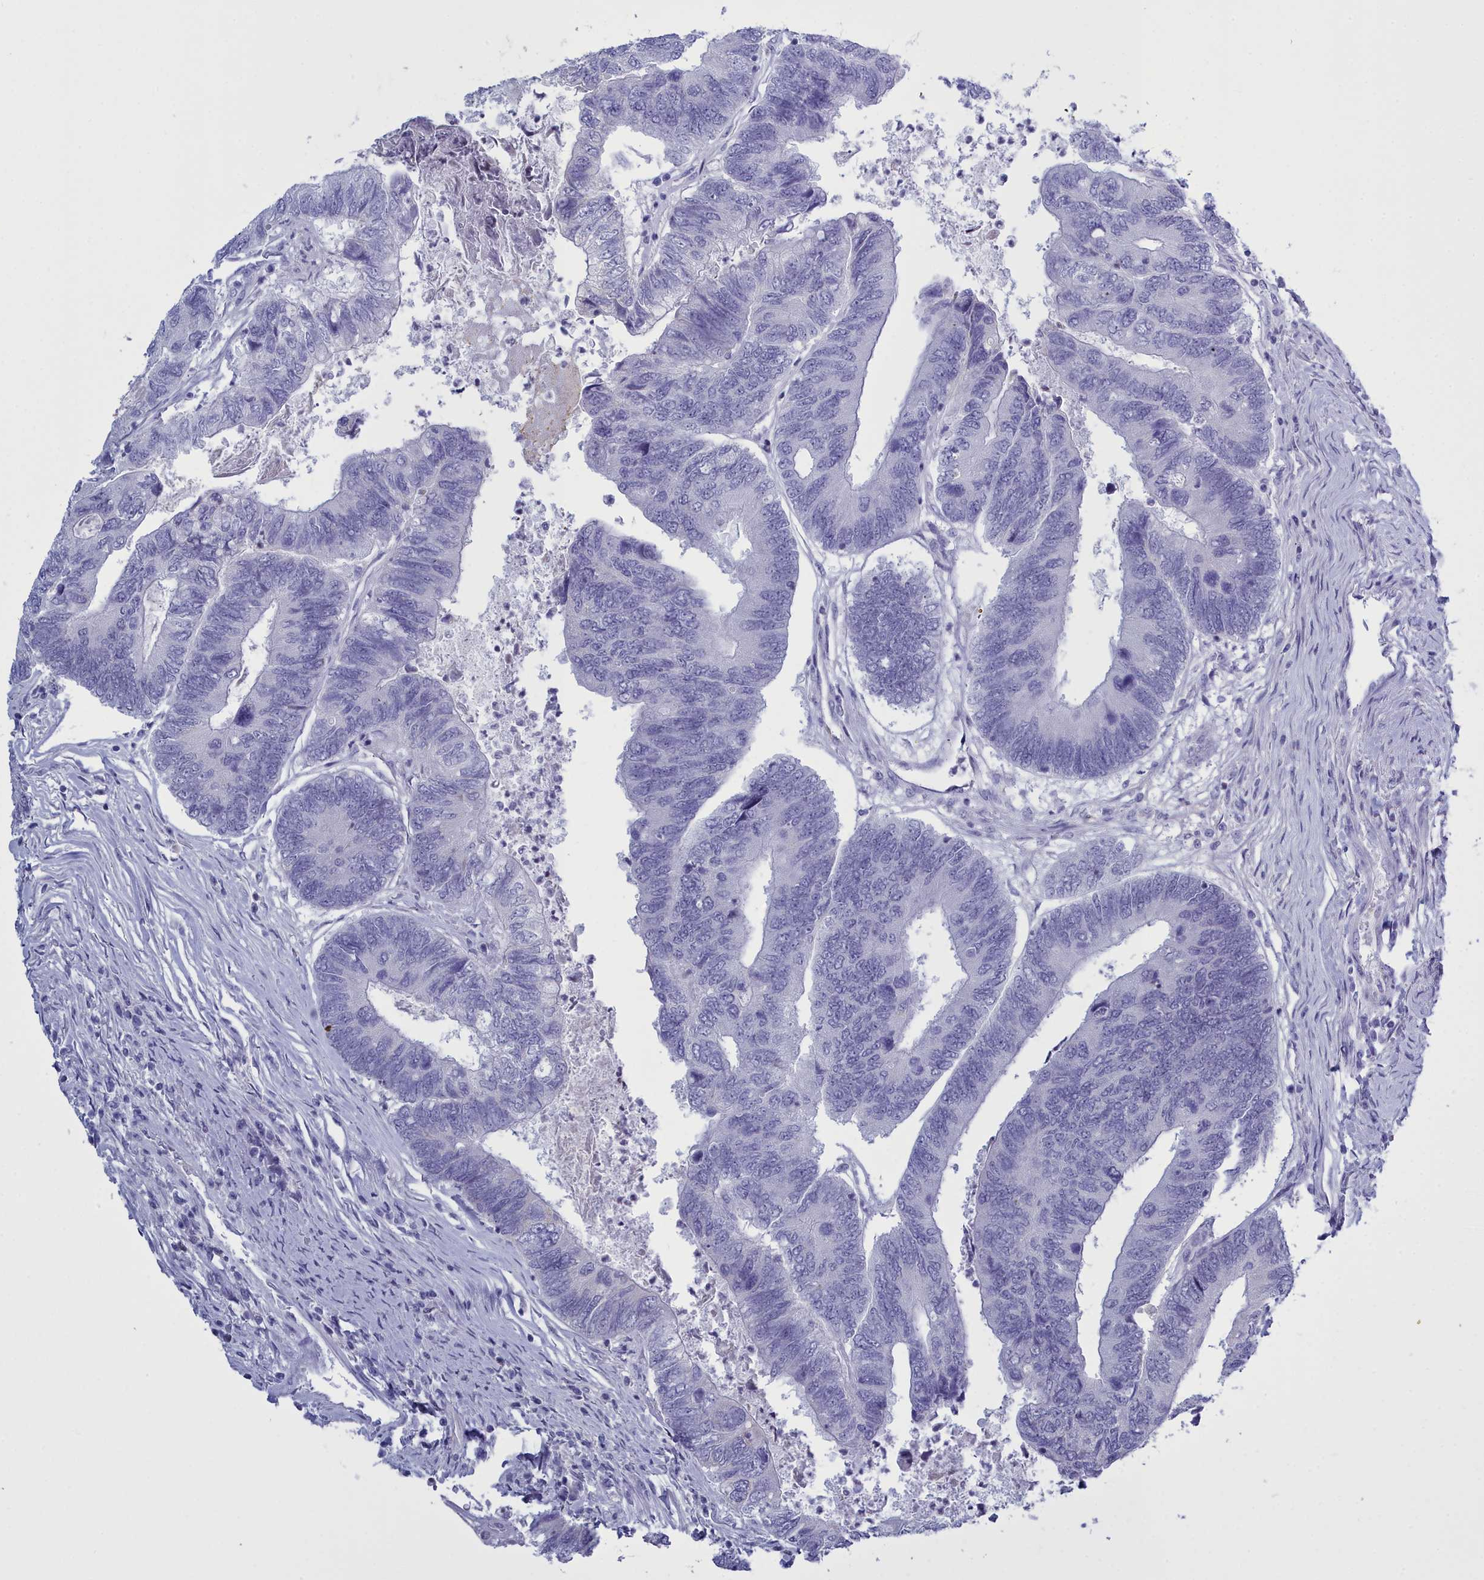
{"staining": {"intensity": "negative", "quantity": "none", "location": "none"}, "tissue": "colorectal cancer", "cell_type": "Tumor cells", "image_type": "cancer", "snomed": [{"axis": "morphology", "description": "Adenocarcinoma, NOS"}, {"axis": "topography", "description": "Colon"}], "caption": "A micrograph of human colorectal adenocarcinoma is negative for staining in tumor cells.", "gene": "MAP6", "patient": {"sex": "female", "age": 67}}